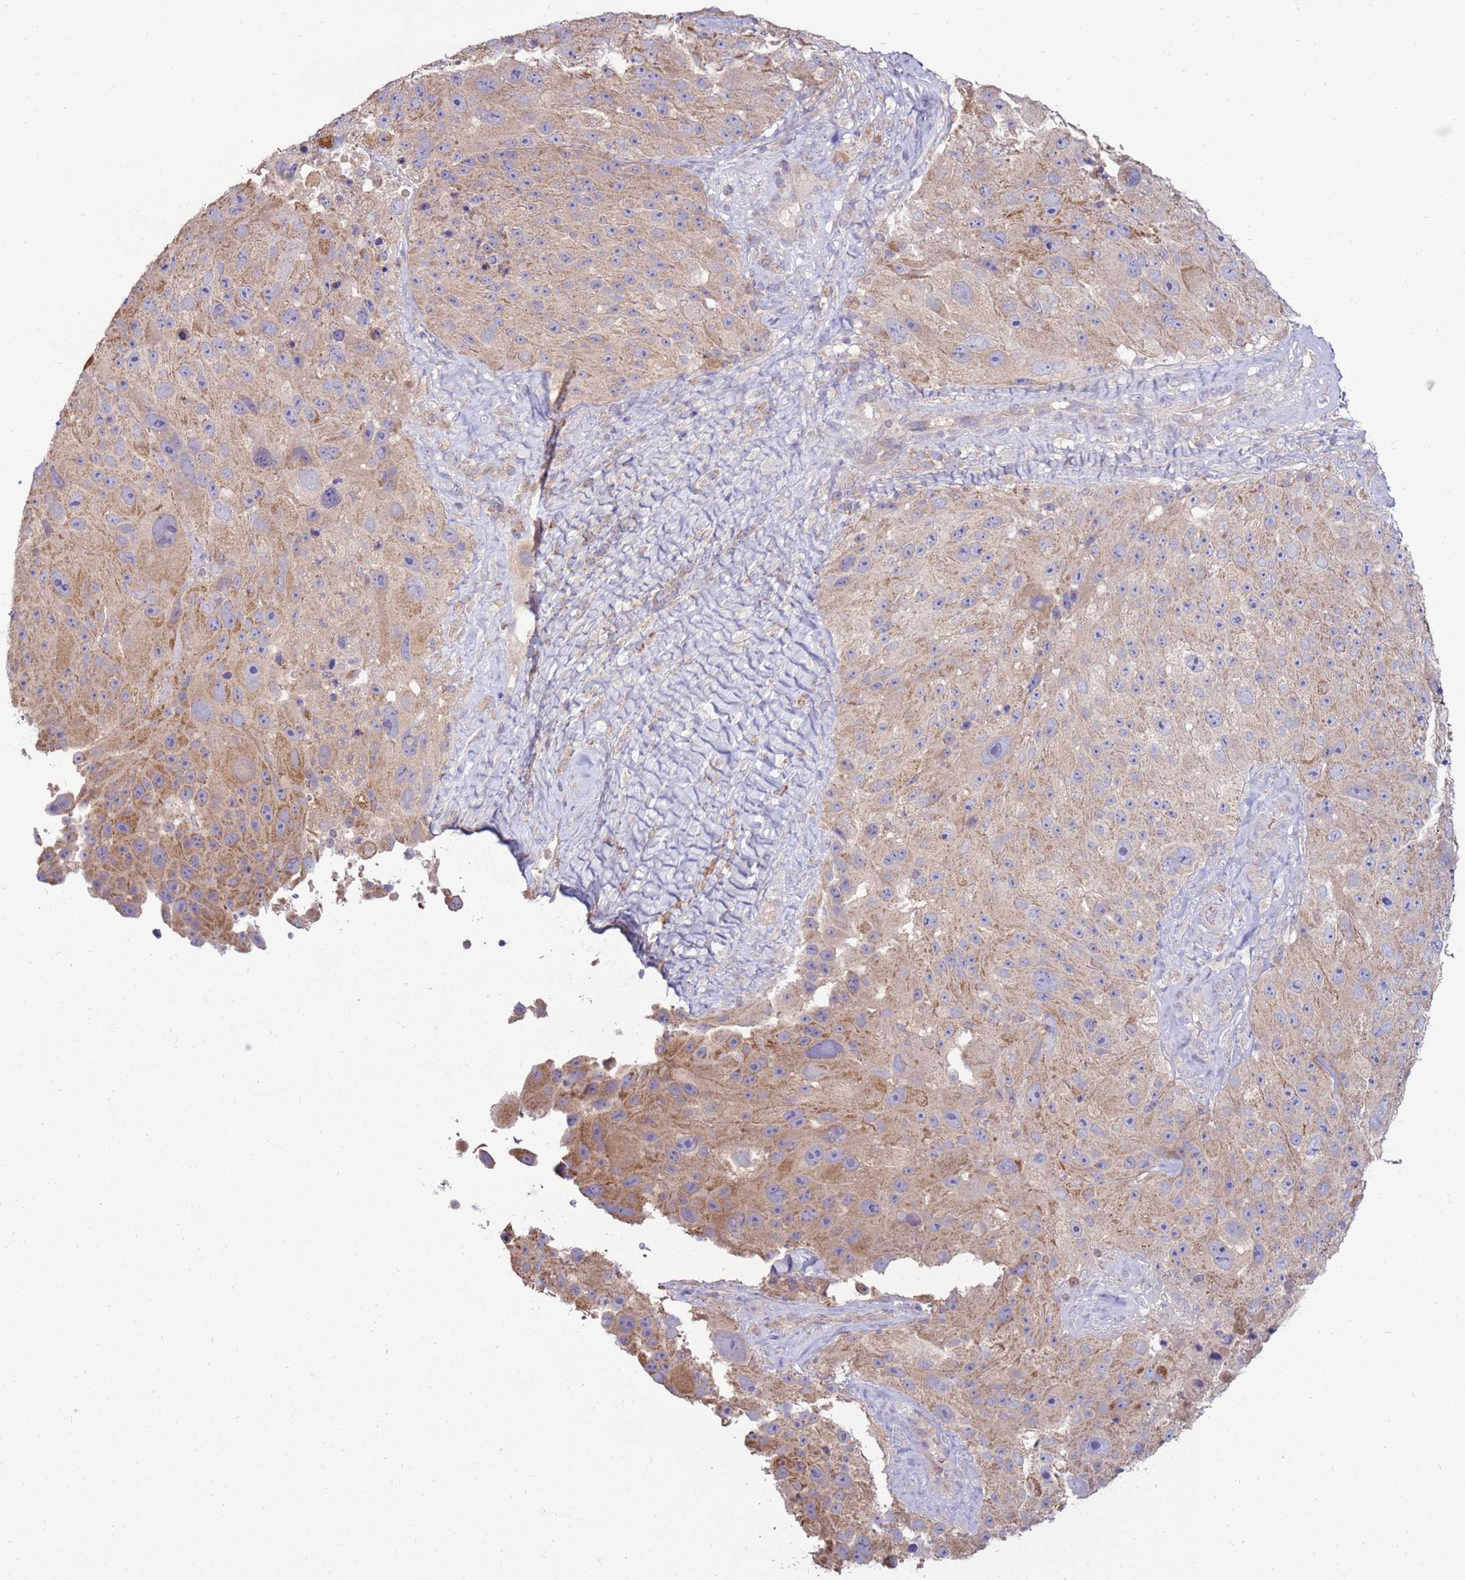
{"staining": {"intensity": "moderate", "quantity": "25%-75%", "location": "cytoplasmic/membranous"}, "tissue": "melanoma", "cell_type": "Tumor cells", "image_type": "cancer", "snomed": [{"axis": "morphology", "description": "Malignant melanoma, Metastatic site"}, {"axis": "topography", "description": "Lymph node"}], "caption": "Immunohistochemical staining of human malignant melanoma (metastatic site) displays moderate cytoplasmic/membranous protein expression in about 25%-75% of tumor cells.", "gene": "TRAPPC4", "patient": {"sex": "male", "age": 62}}